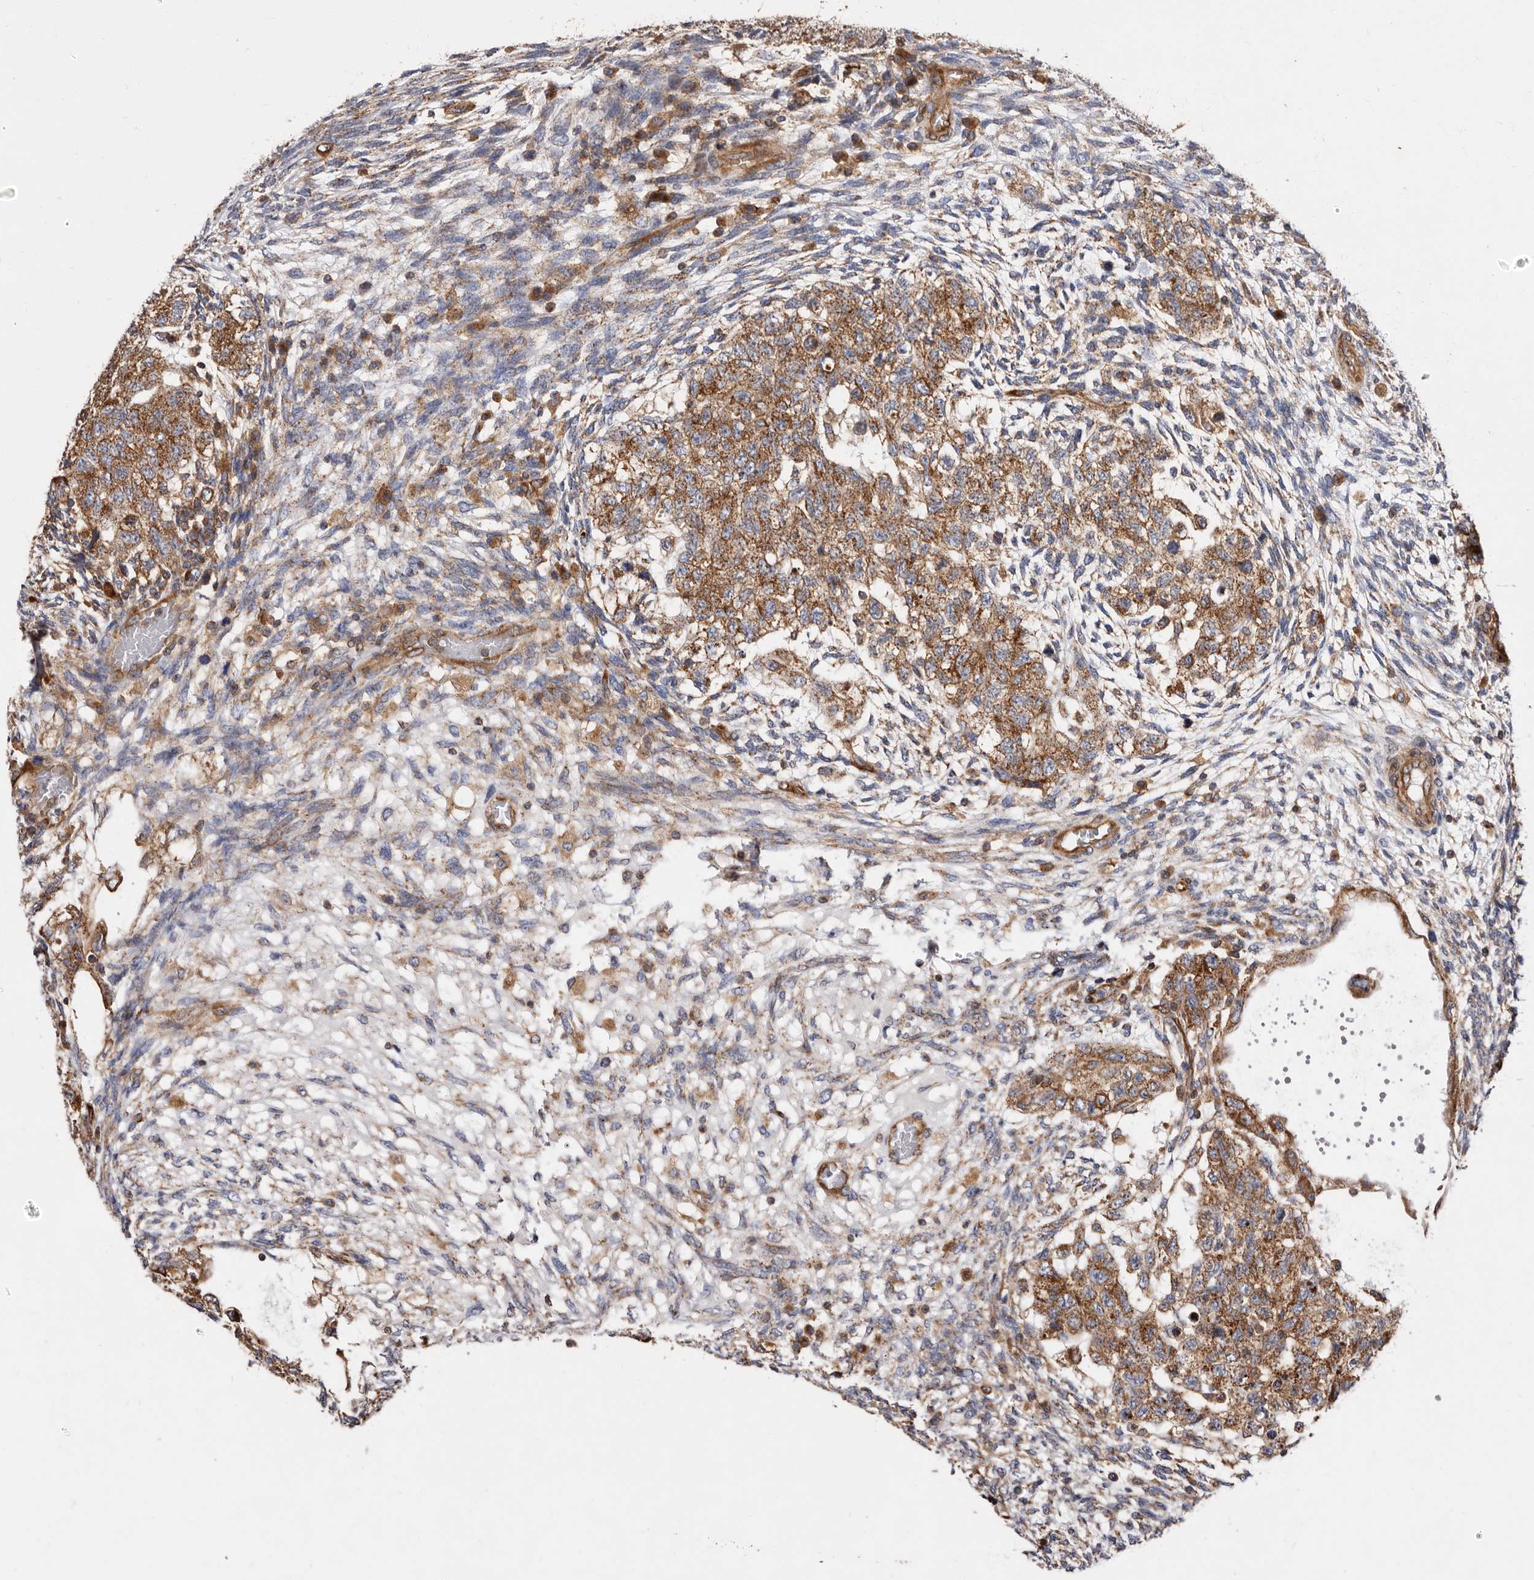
{"staining": {"intensity": "moderate", "quantity": ">75%", "location": "cytoplasmic/membranous"}, "tissue": "testis cancer", "cell_type": "Tumor cells", "image_type": "cancer", "snomed": [{"axis": "morphology", "description": "Normal tissue, NOS"}, {"axis": "morphology", "description": "Carcinoma, Embryonal, NOS"}, {"axis": "topography", "description": "Testis"}], "caption": "Protein staining of testis cancer (embryonal carcinoma) tissue demonstrates moderate cytoplasmic/membranous positivity in about >75% of tumor cells.", "gene": "COQ8B", "patient": {"sex": "male", "age": 36}}